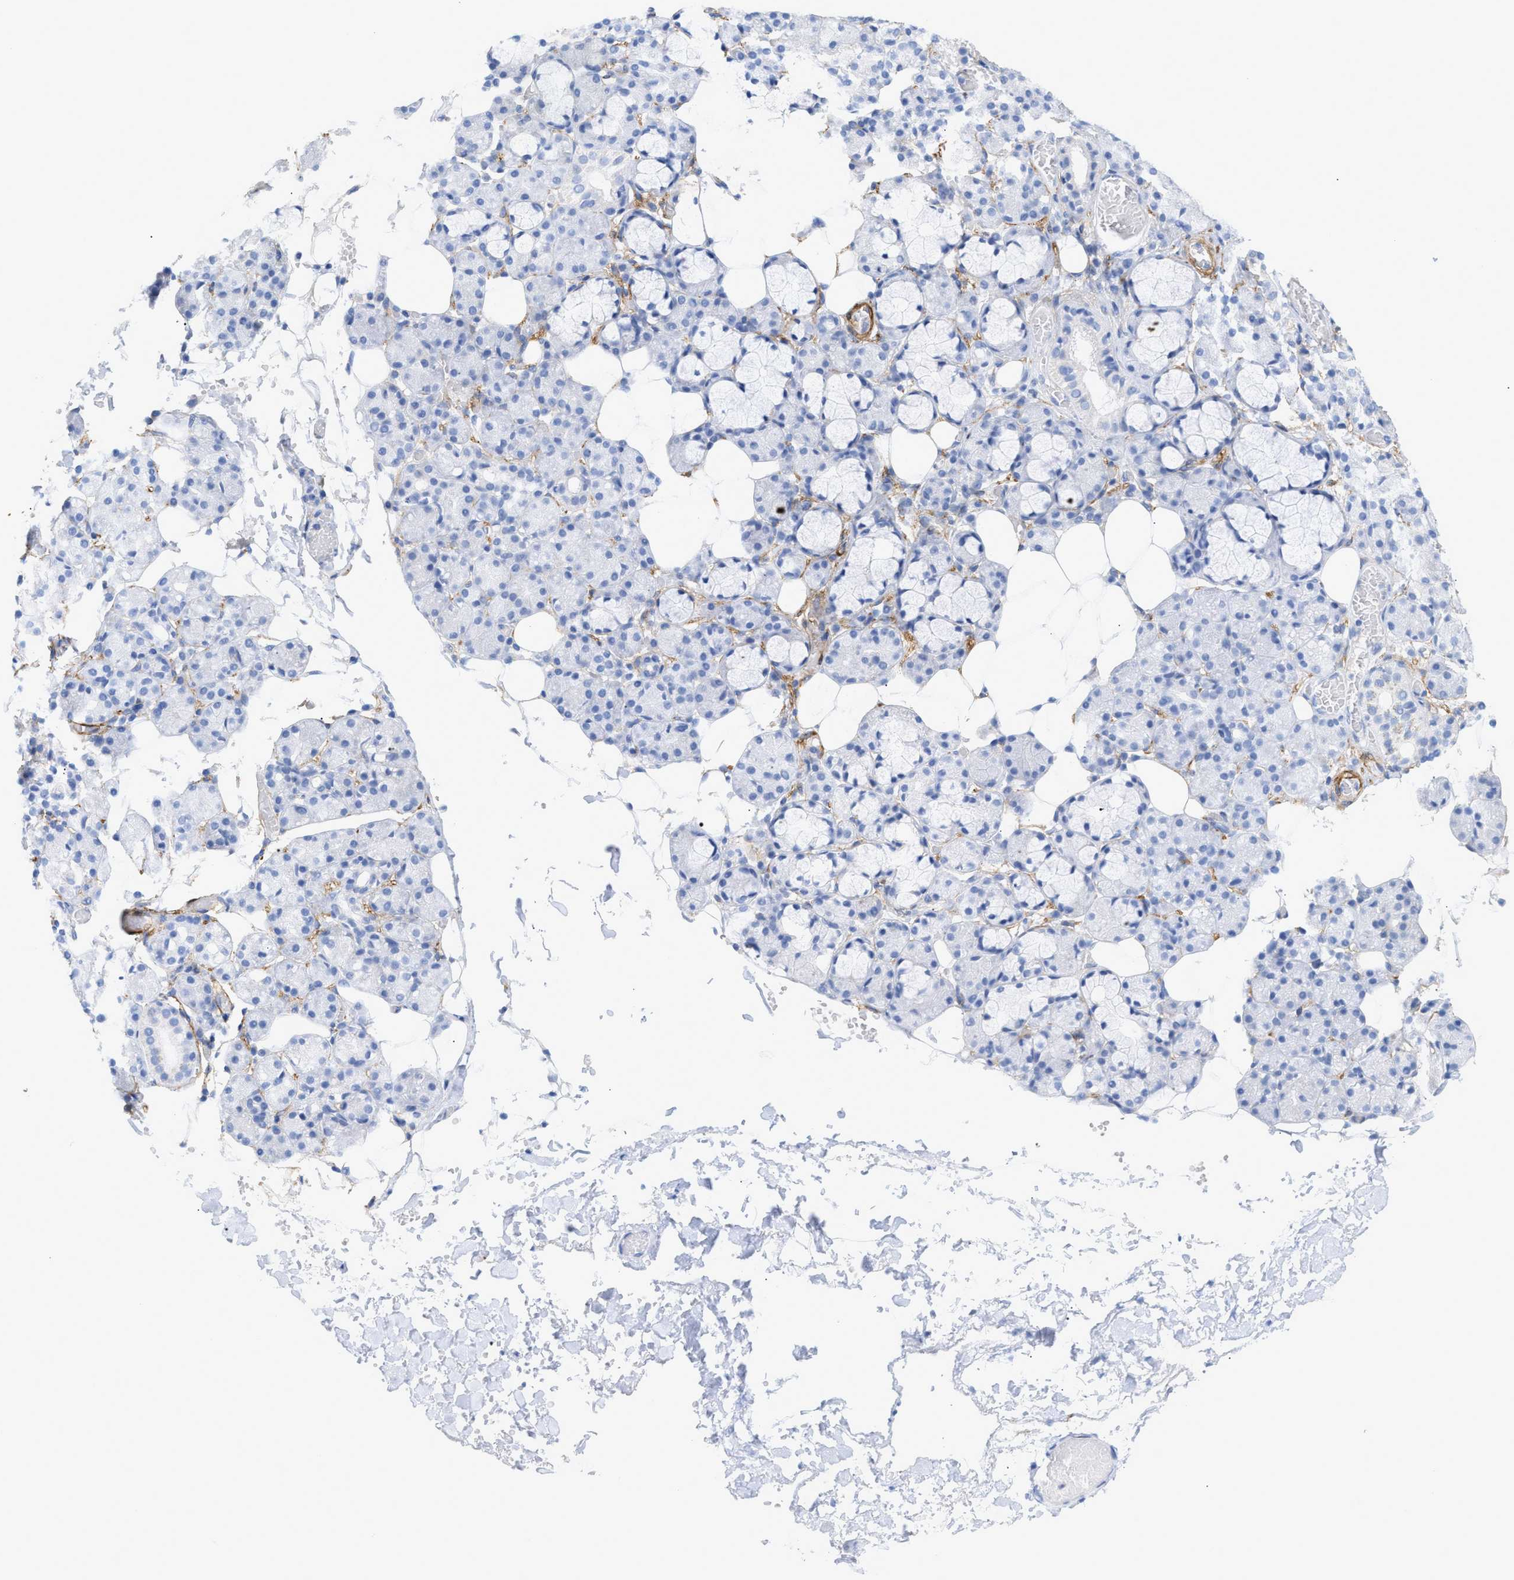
{"staining": {"intensity": "negative", "quantity": "none", "location": "none"}, "tissue": "salivary gland", "cell_type": "Glandular cells", "image_type": "normal", "snomed": [{"axis": "morphology", "description": "Normal tissue, NOS"}, {"axis": "topography", "description": "Salivary gland"}], "caption": "A high-resolution micrograph shows immunohistochemistry staining of unremarkable salivary gland, which exhibits no significant positivity in glandular cells. (Stains: DAB (3,3'-diaminobenzidine) immunohistochemistry with hematoxylin counter stain, Microscopy: brightfield microscopy at high magnification).", "gene": "AMPH", "patient": {"sex": "male", "age": 63}}